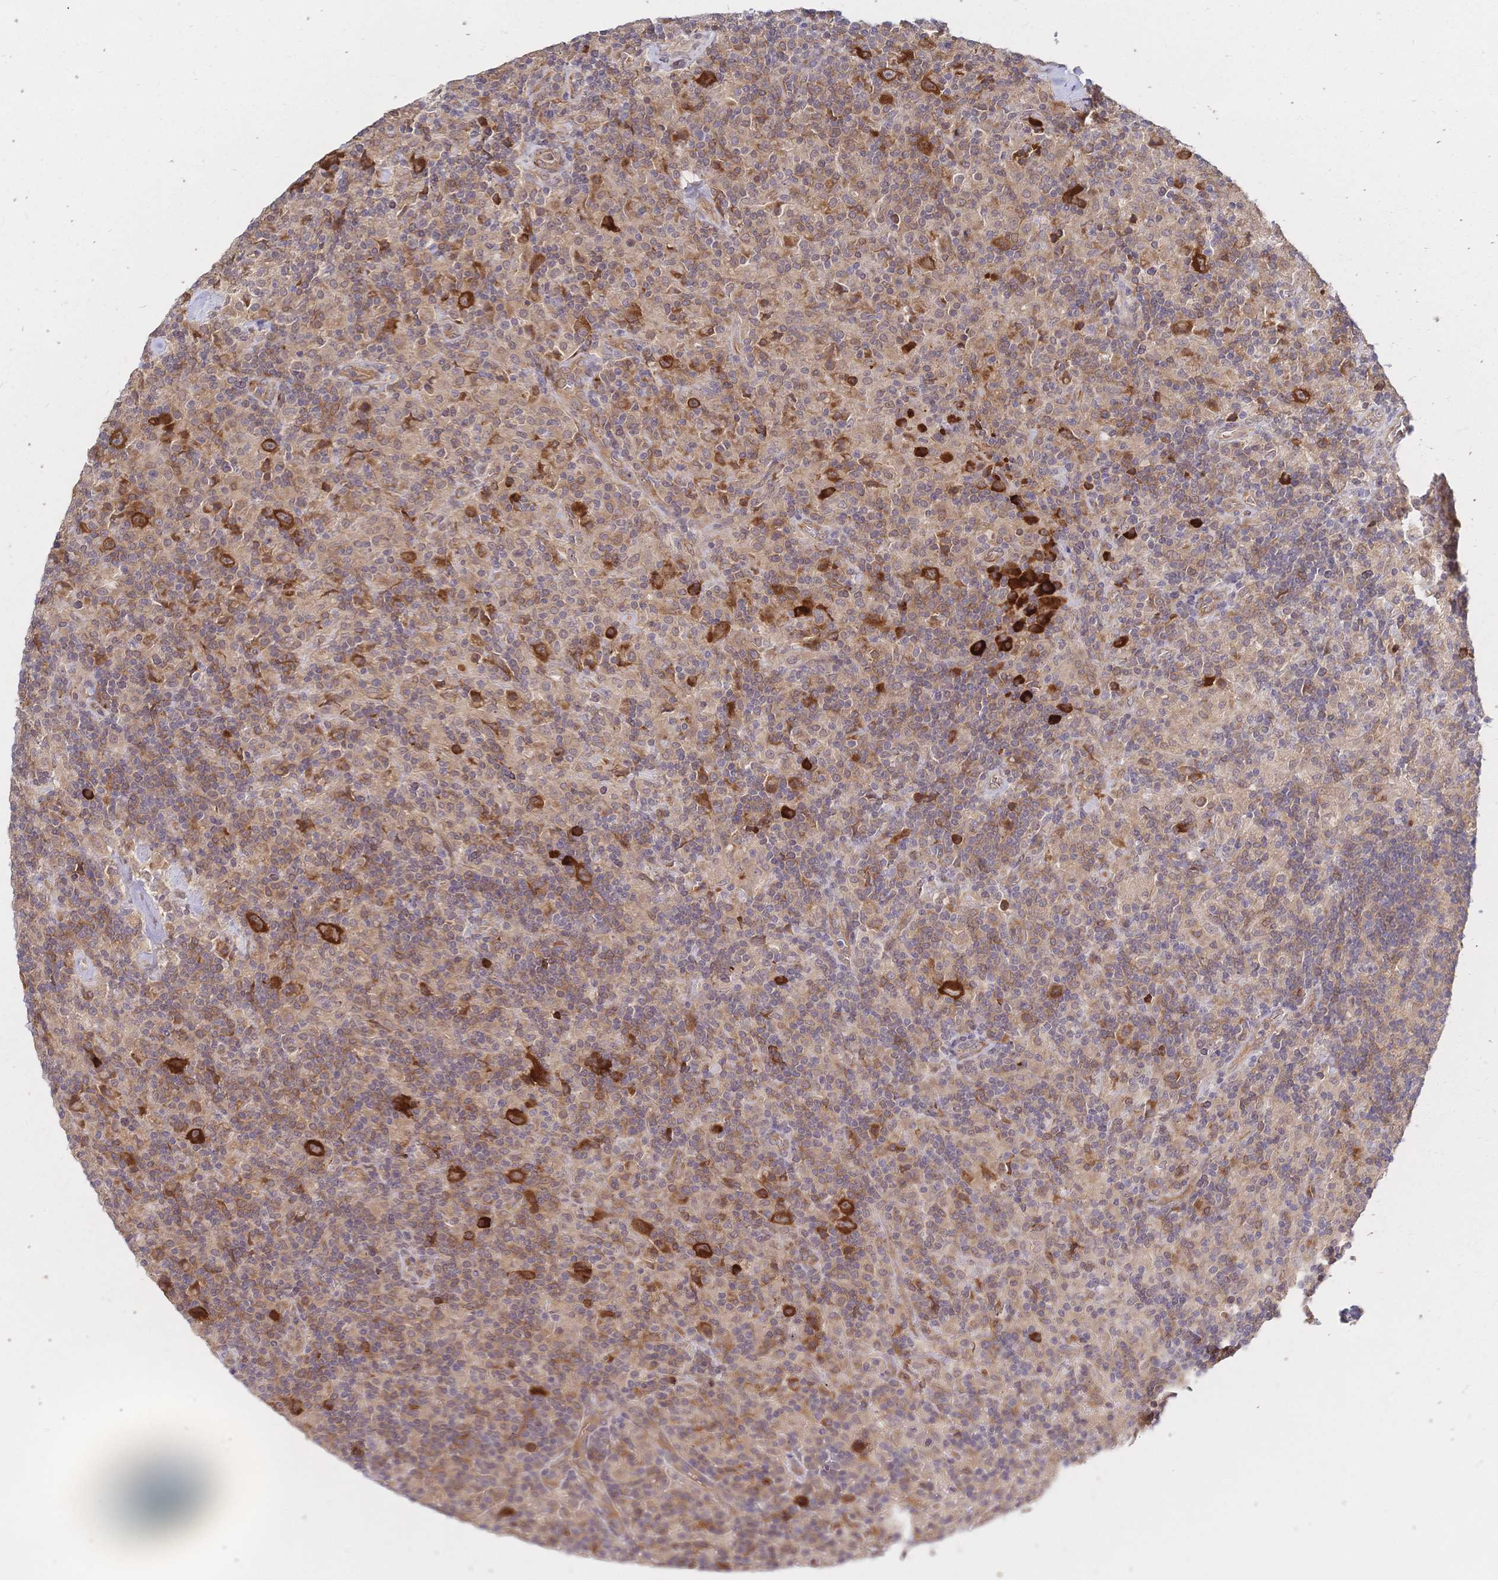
{"staining": {"intensity": "strong", "quantity": ">75%", "location": "cytoplasmic/membranous"}, "tissue": "lymphoma", "cell_type": "Tumor cells", "image_type": "cancer", "snomed": [{"axis": "morphology", "description": "Hodgkin's disease, NOS"}, {"axis": "topography", "description": "Lymph node"}], "caption": "Lymphoma stained with immunohistochemistry exhibits strong cytoplasmic/membranous staining in approximately >75% of tumor cells.", "gene": "LMO4", "patient": {"sex": "male", "age": 70}}